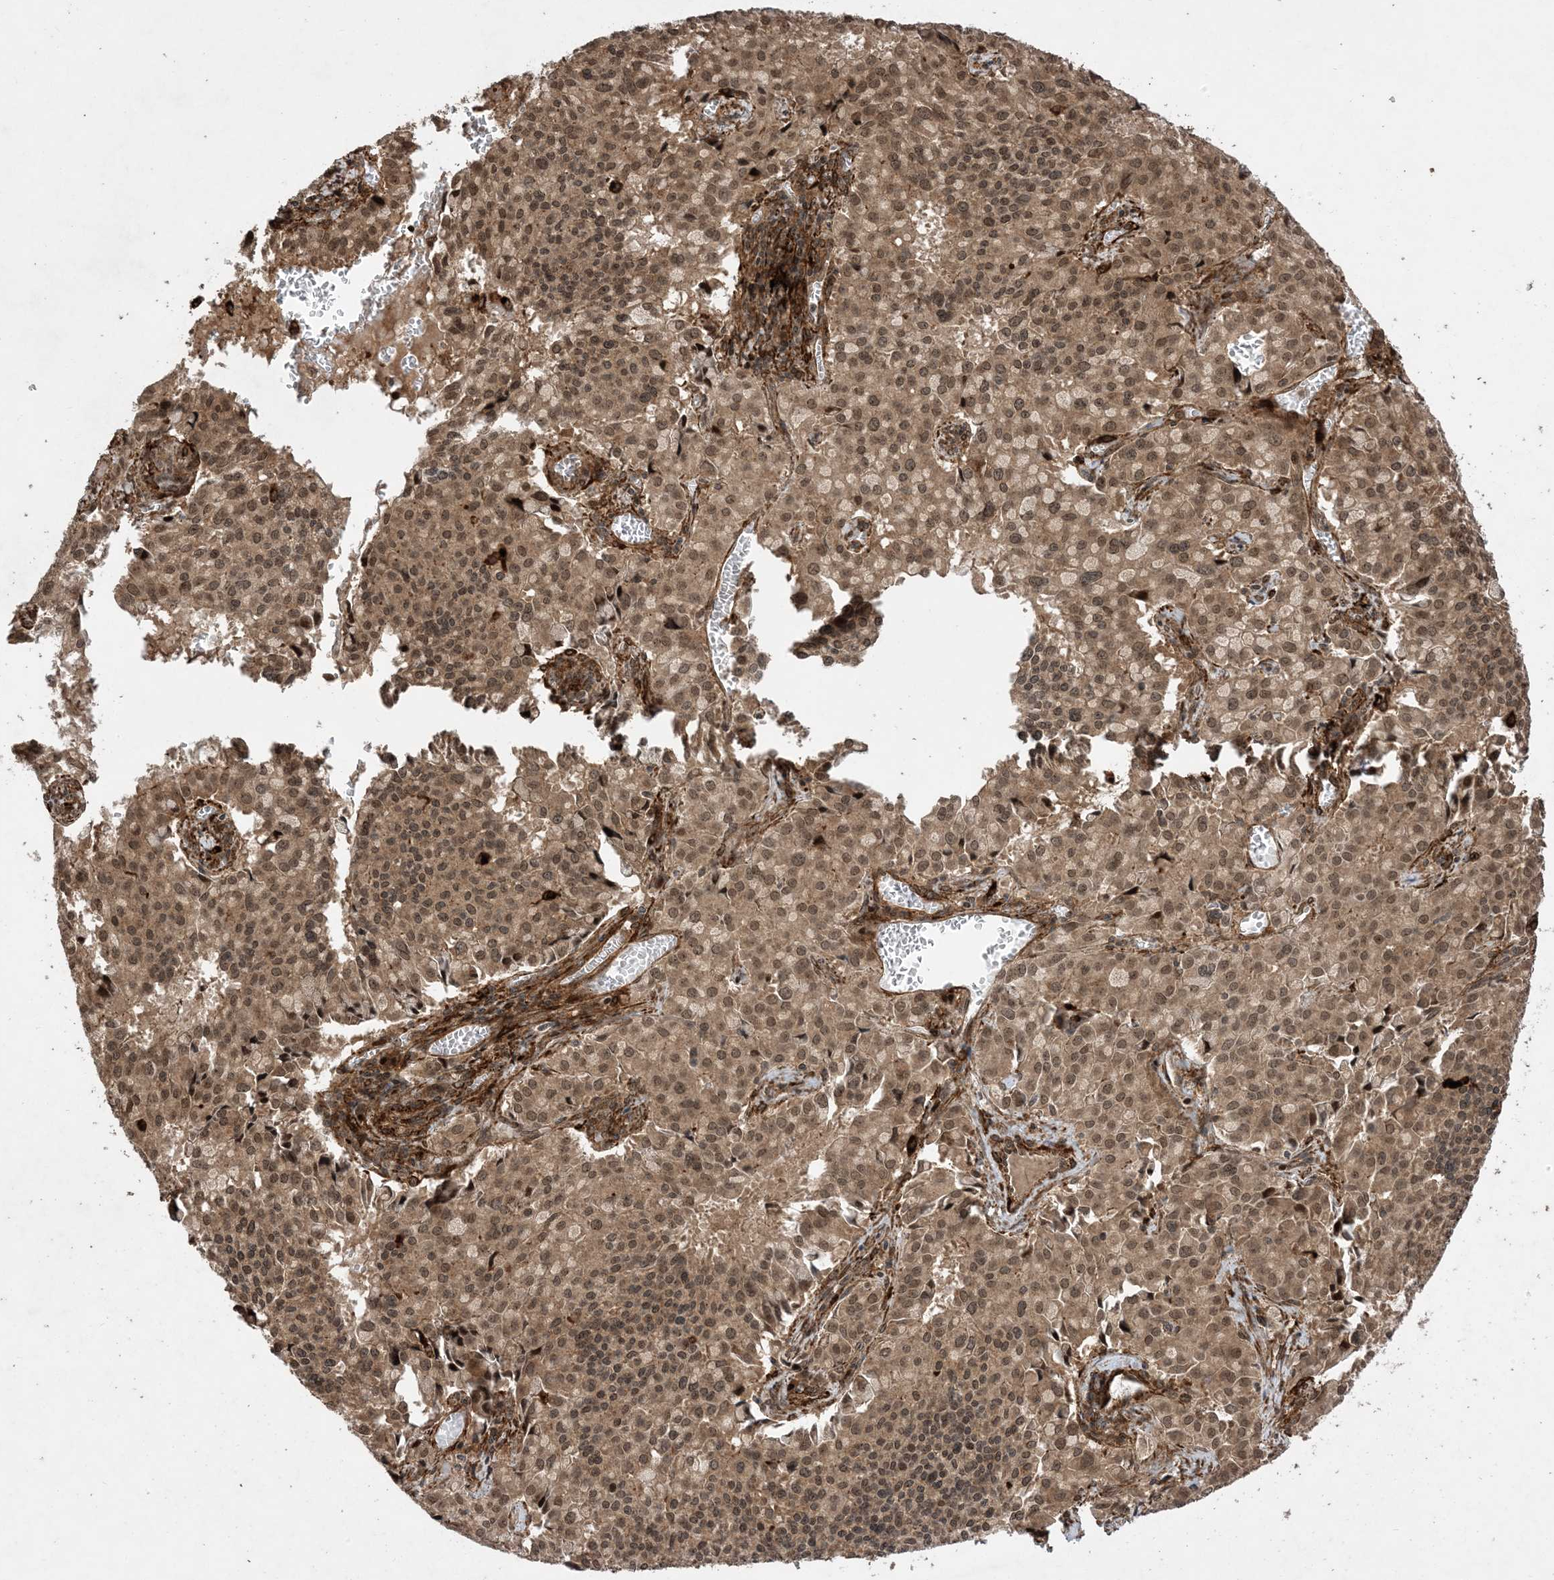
{"staining": {"intensity": "moderate", "quantity": ">75%", "location": "cytoplasmic/membranous,nuclear"}, "tissue": "pancreatic cancer", "cell_type": "Tumor cells", "image_type": "cancer", "snomed": [{"axis": "morphology", "description": "Adenocarcinoma, NOS"}, {"axis": "topography", "description": "Pancreas"}], "caption": "Moderate cytoplasmic/membranous and nuclear protein staining is seen in about >75% of tumor cells in pancreatic adenocarcinoma. (DAB = brown stain, brightfield microscopy at high magnification).", "gene": "ZNF511", "patient": {"sex": "male", "age": 65}}